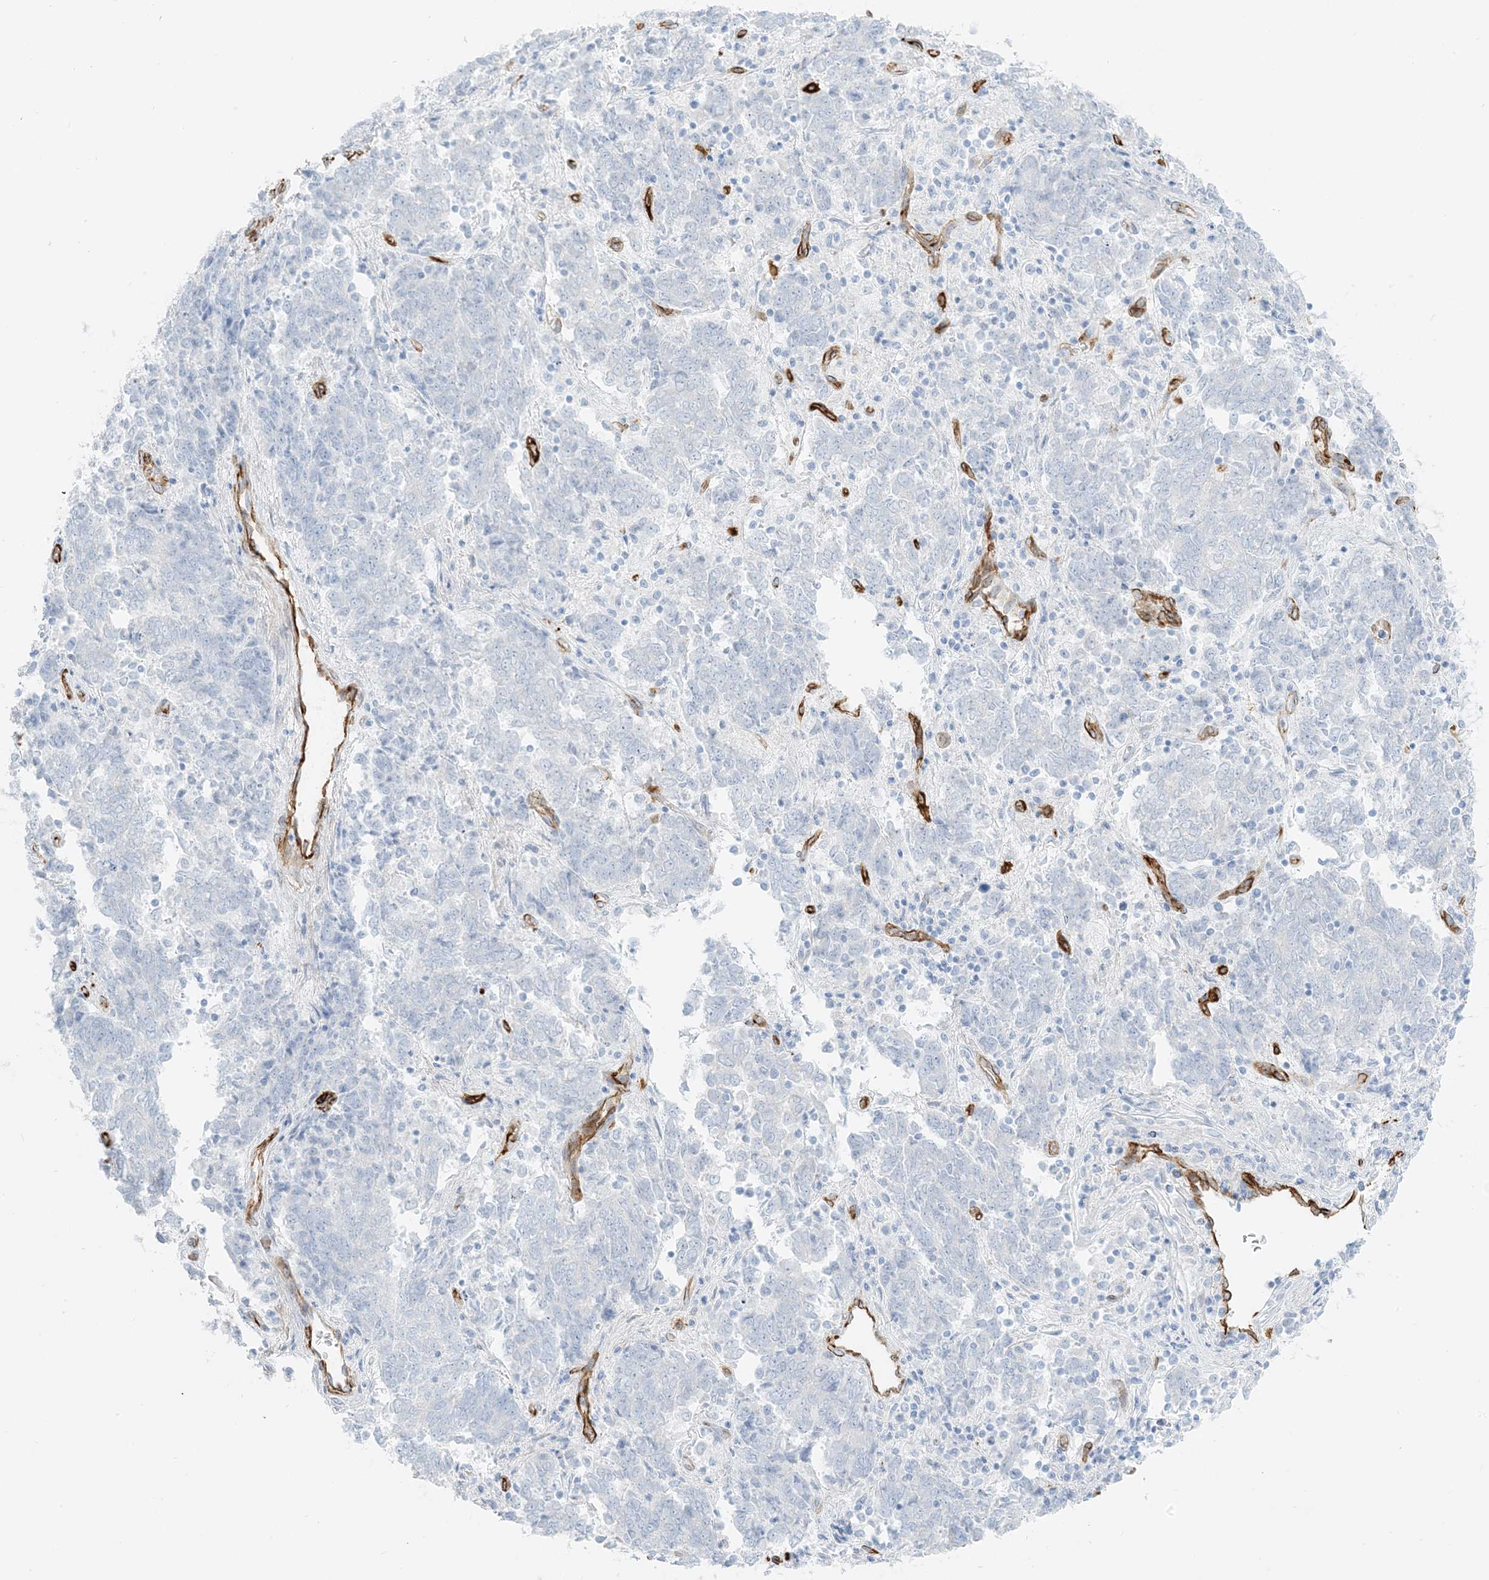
{"staining": {"intensity": "negative", "quantity": "none", "location": "none"}, "tissue": "endometrial cancer", "cell_type": "Tumor cells", "image_type": "cancer", "snomed": [{"axis": "morphology", "description": "Adenocarcinoma, NOS"}, {"axis": "topography", "description": "Endometrium"}], "caption": "An image of endometrial cancer (adenocarcinoma) stained for a protein demonstrates no brown staining in tumor cells.", "gene": "EPS8L3", "patient": {"sex": "female", "age": 80}}